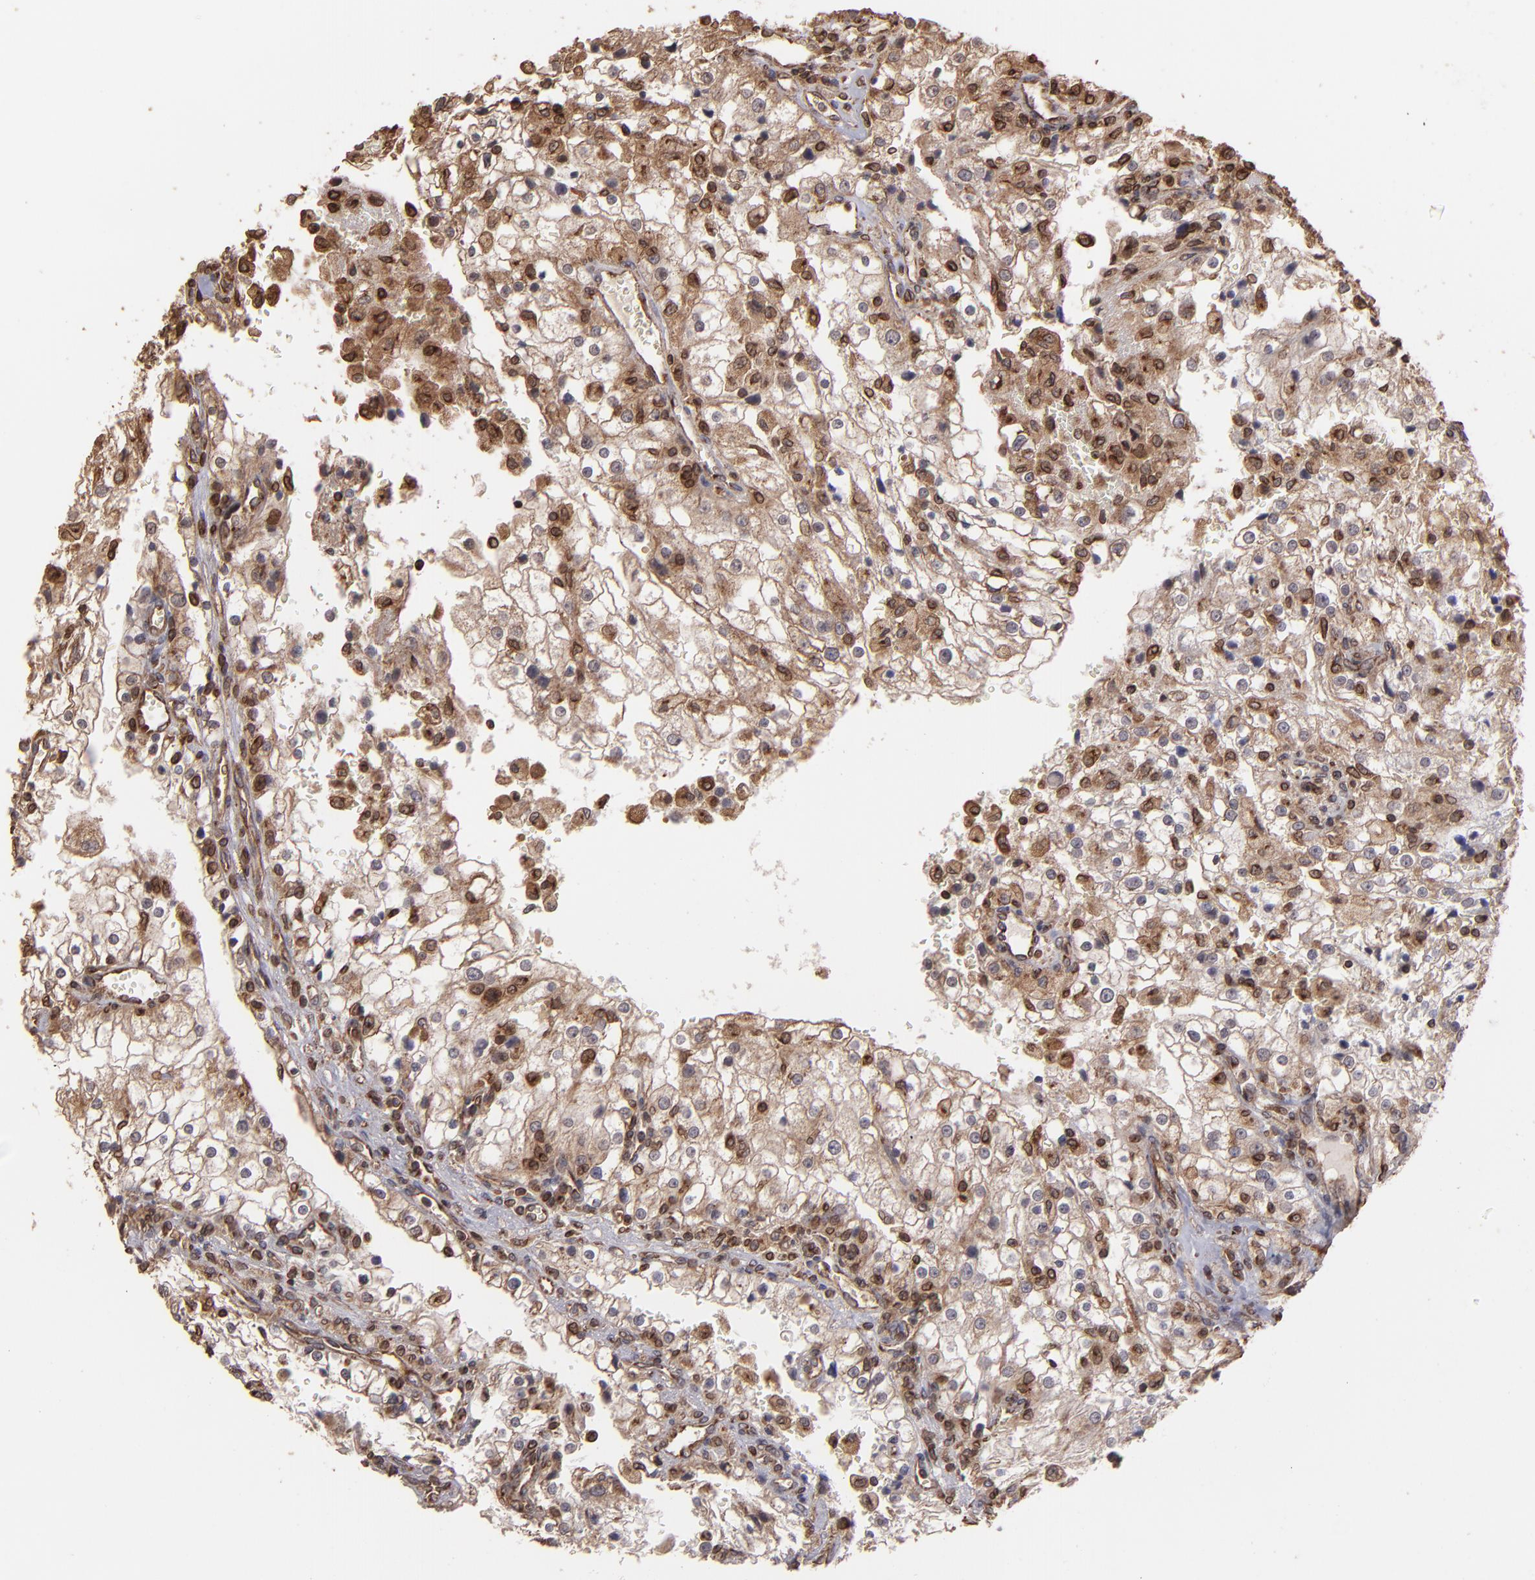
{"staining": {"intensity": "moderate", "quantity": "25%-75%", "location": "cytoplasmic/membranous"}, "tissue": "renal cancer", "cell_type": "Tumor cells", "image_type": "cancer", "snomed": [{"axis": "morphology", "description": "Adenocarcinoma, NOS"}, {"axis": "topography", "description": "Kidney"}], "caption": "An IHC micrograph of tumor tissue is shown. Protein staining in brown highlights moderate cytoplasmic/membranous positivity in renal cancer within tumor cells.", "gene": "TRIP11", "patient": {"sex": "female", "age": 74}}